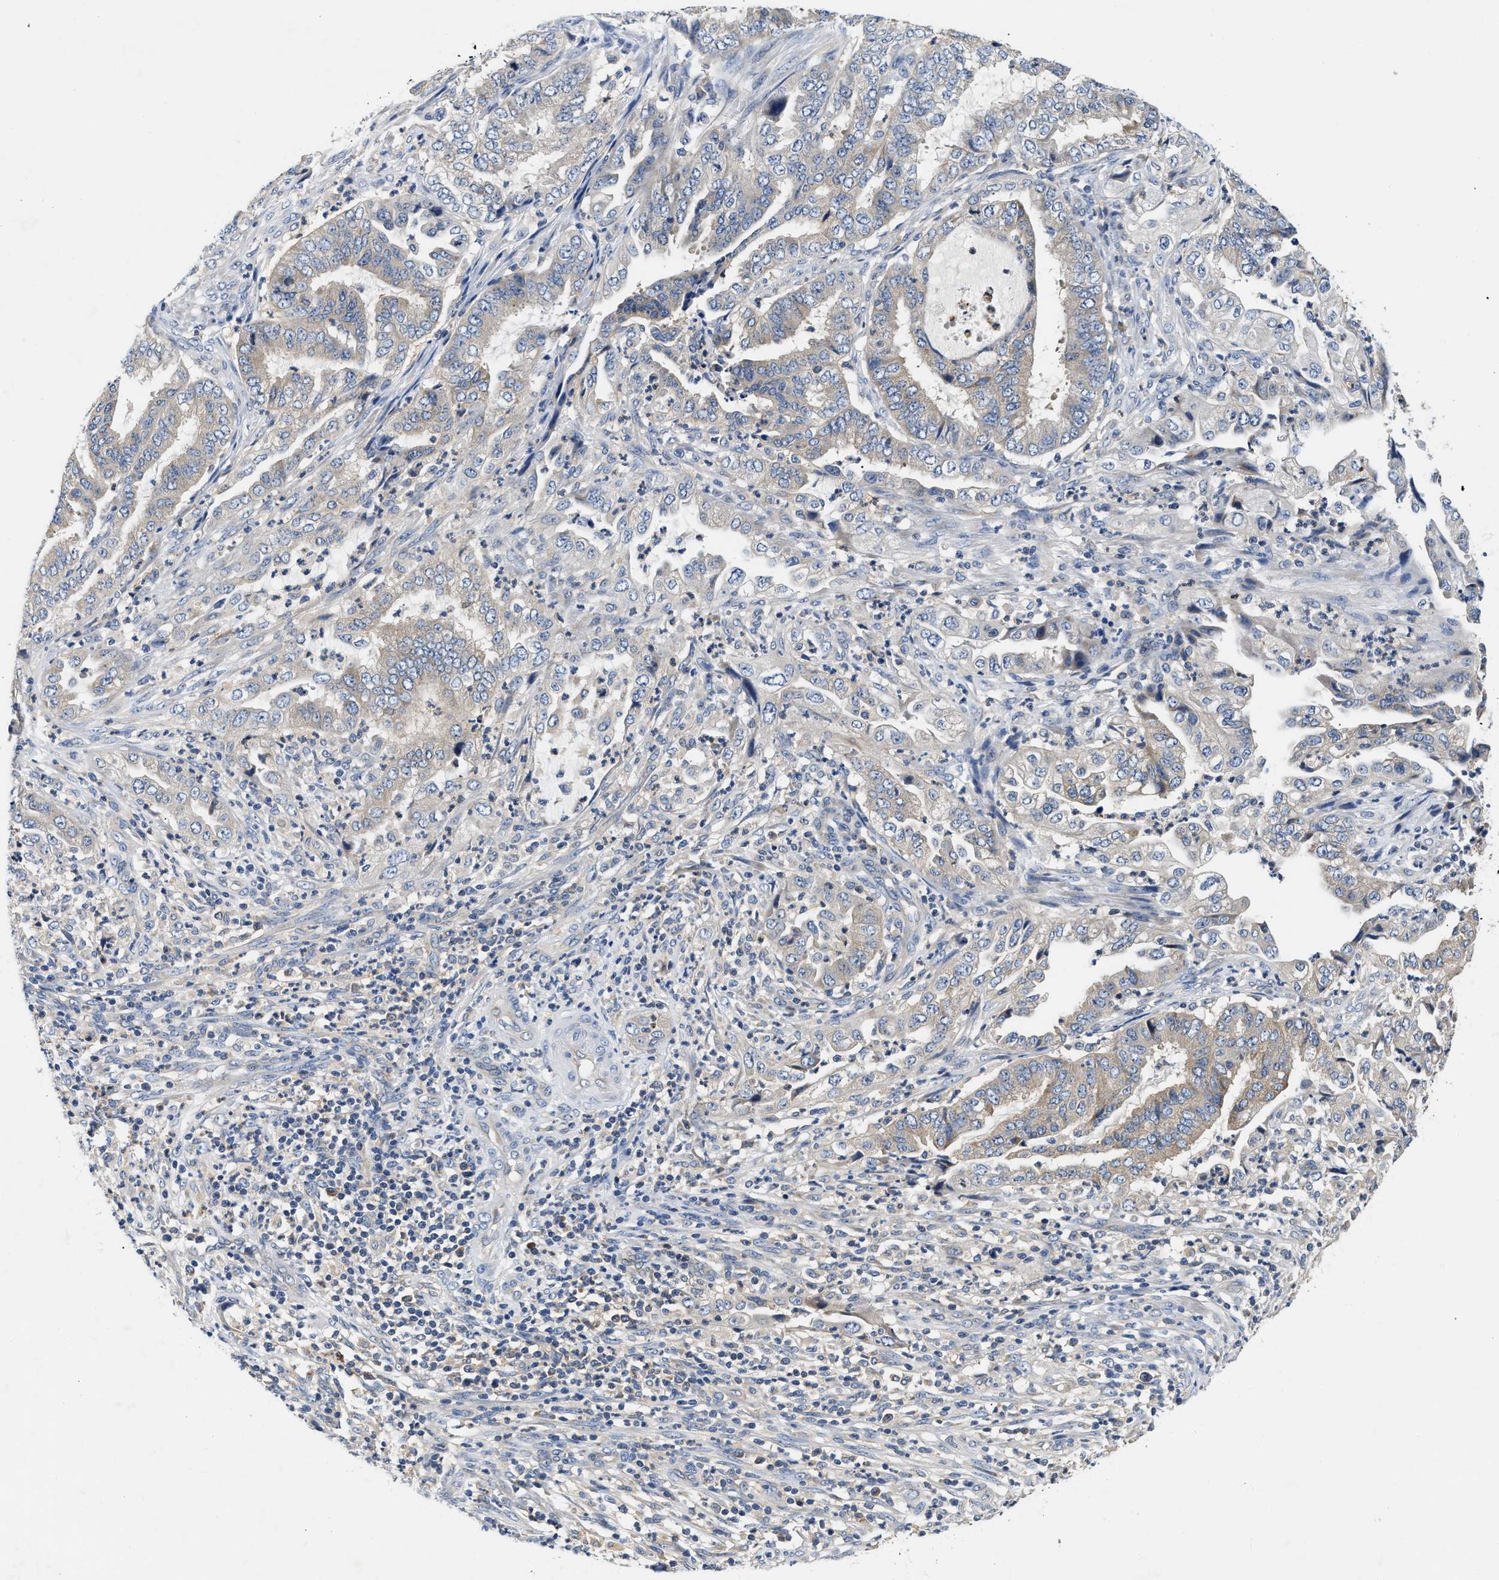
{"staining": {"intensity": "negative", "quantity": "none", "location": "none"}, "tissue": "endometrial cancer", "cell_type": "Tumor cells", "image_type": "cancer", "snomed": [{"axis": "morphology", "description": "Adenocarcinoma, NOS"}, {"axis": "topography", "description": "Endometrium"}], "caption": "The IHC photomicrograph has no significant staining in tumor cells of endometrial cancer tissue.", "gene": "FAM185A", "patient": {"sex": "female", "age": 51}}